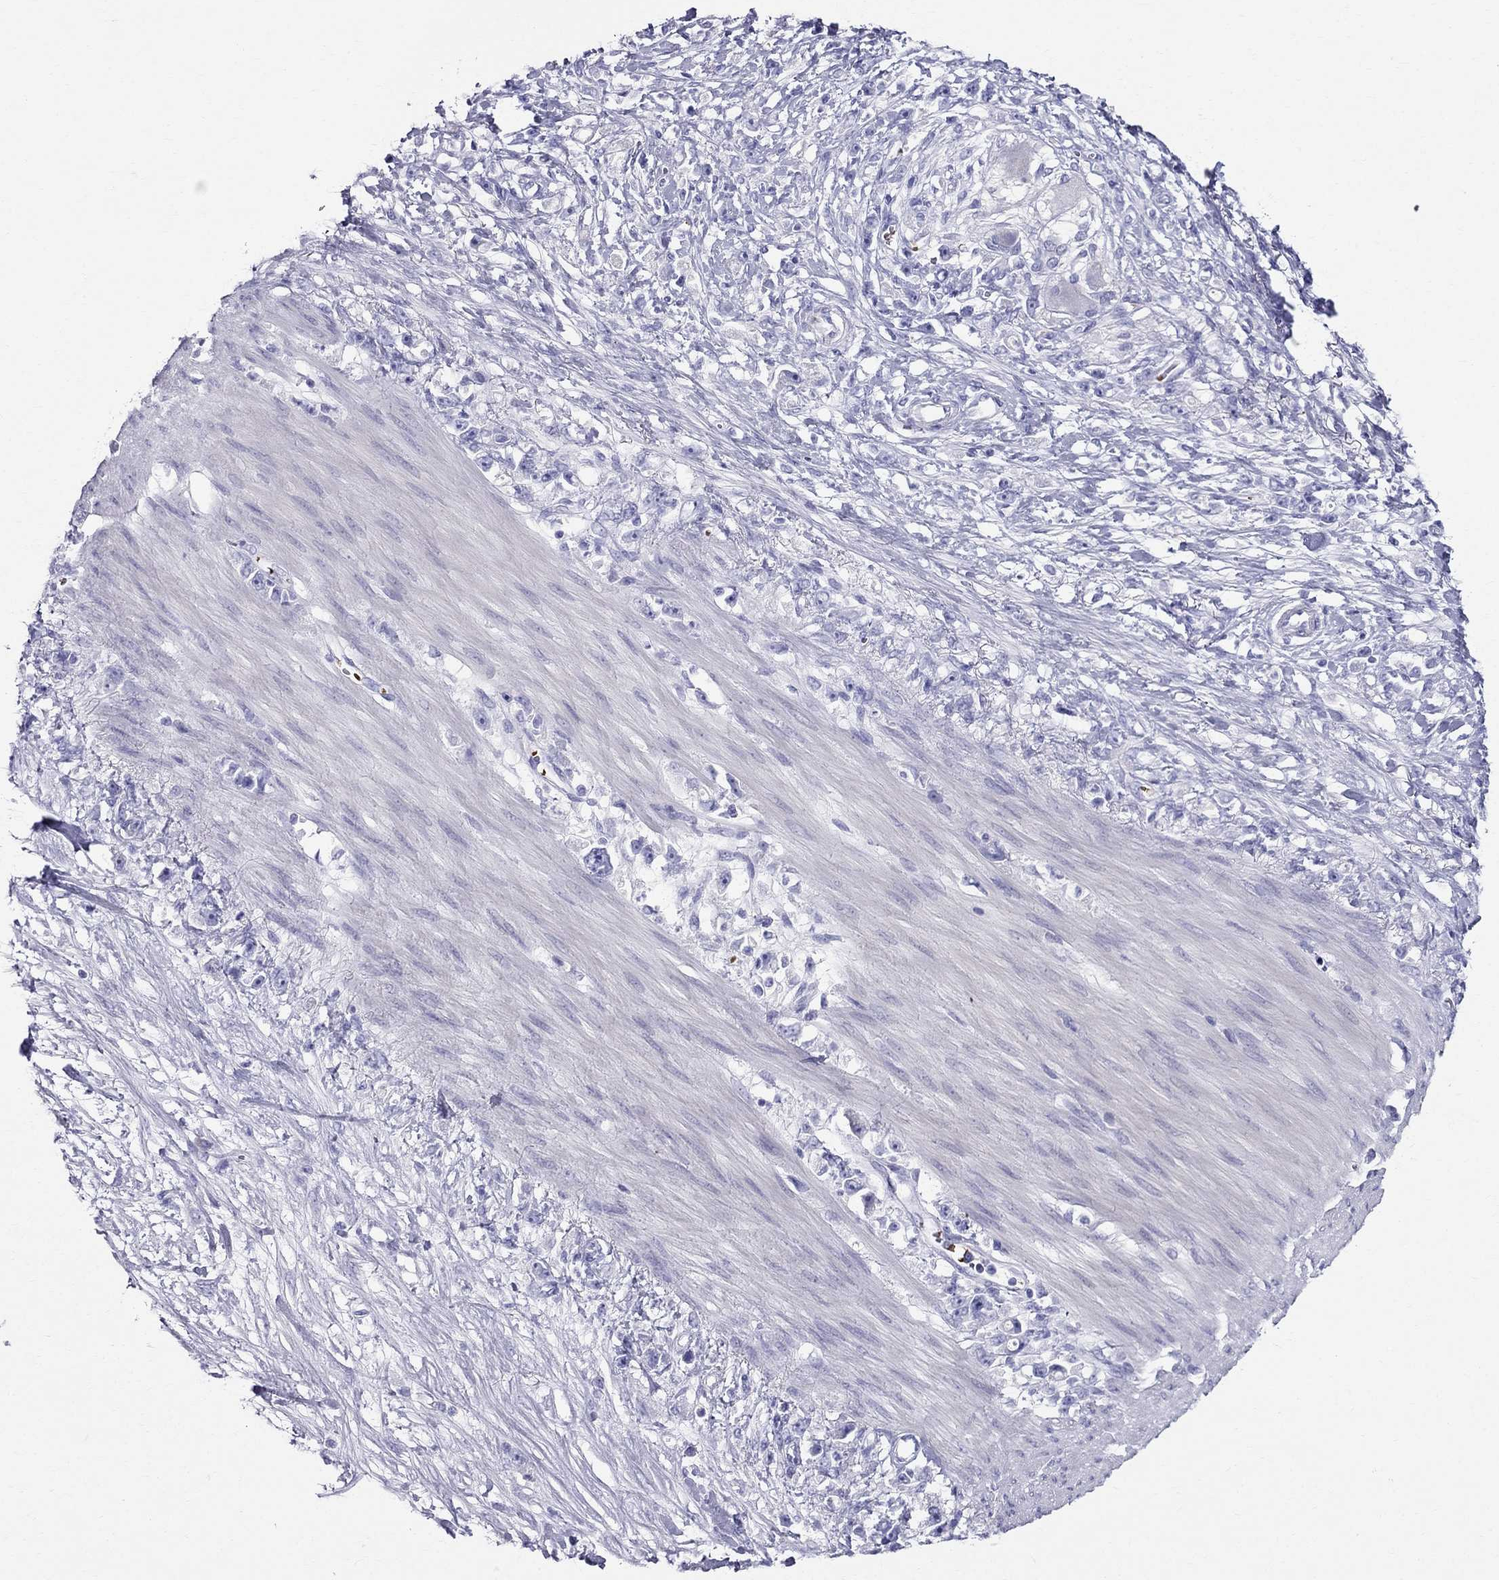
{"staining": {"intensity": "negative", "quantity": "none", "location": "none"}, "tissue": "stomach cancer", "cell_type": "Tumor cells", "image_type": "cancer", "snomed": [{"axis": "morphology", "description": "Adenocarcinoma, NOS"}, {"axis": "topography", "description": "Stomach"}], "caption": "Immunohistochemistry of human stomach cancer (adenocarcinoma) demonstrates no expression in tumor cells.", "gene": "DNAAF6", "patient": {"sex": "female", "age": 59}}